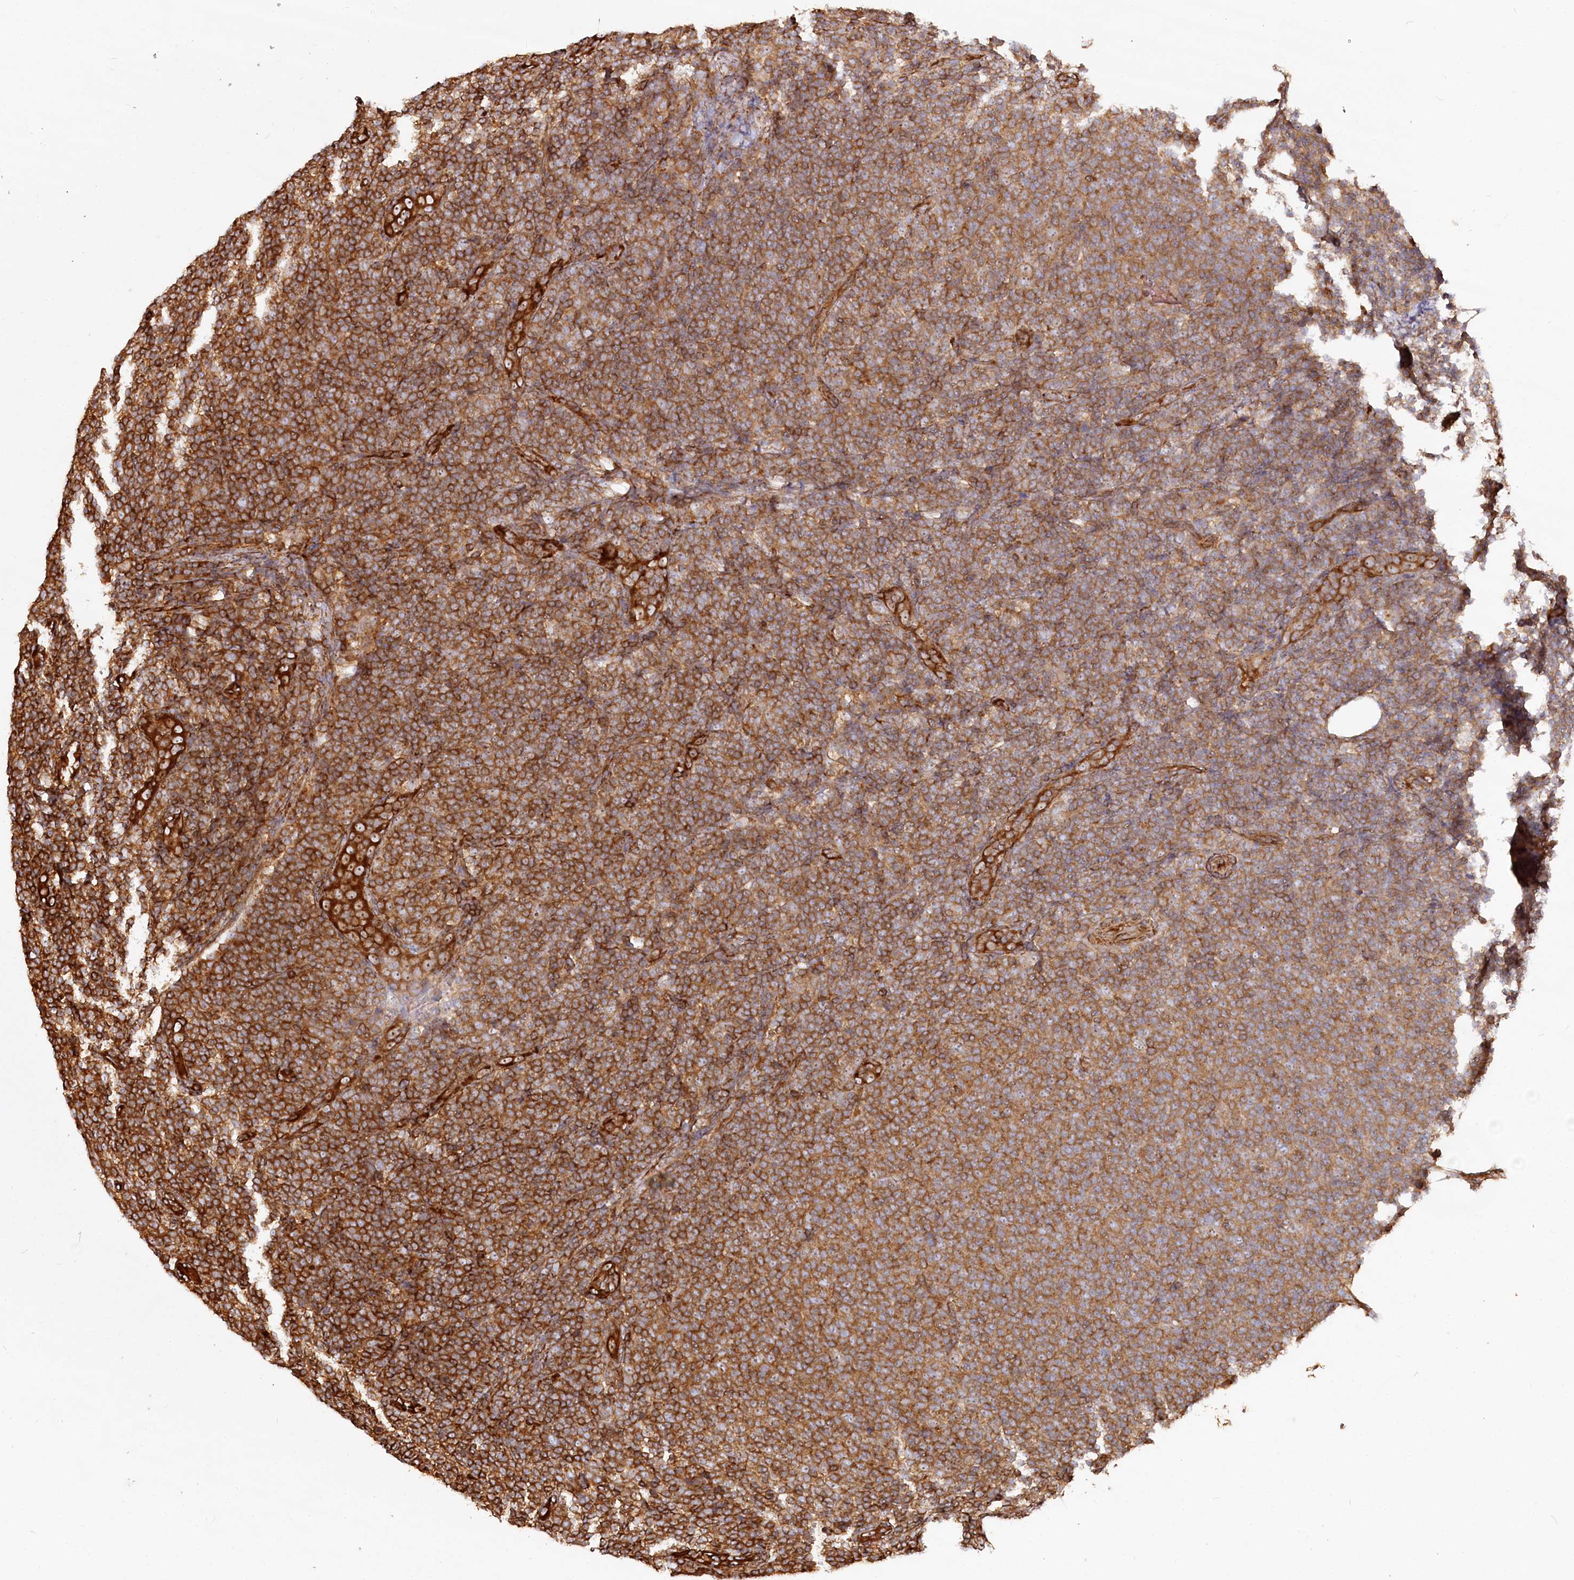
{"staining": {"intensity": "strong", "quantity": ">75%", "location": "cytoplasmic/membranous"}, "tissue": "lymphoma", "cell_type": "Tumor cells", "image_type": "cancer", "snomed": [{"axis": "morphology", "description": "Malignant lymphoma, non-Hodgkin's type, Low grade"}, {"axis": "topography", "description": "Lymph node"}], "caption": "Immunohistochemical staining of human low-grade malignant lymphoma, non-Hodgkin's type displays high levels of strong cytoplasmic/membranous protein positivity in about >75% of tumor cells. (DAB (3,3'-diaminobenzidine) IHC with brightfield microscopy, high magnification).", "gene": "WDR36", "patient": {"sex": "male", "age": 66}}